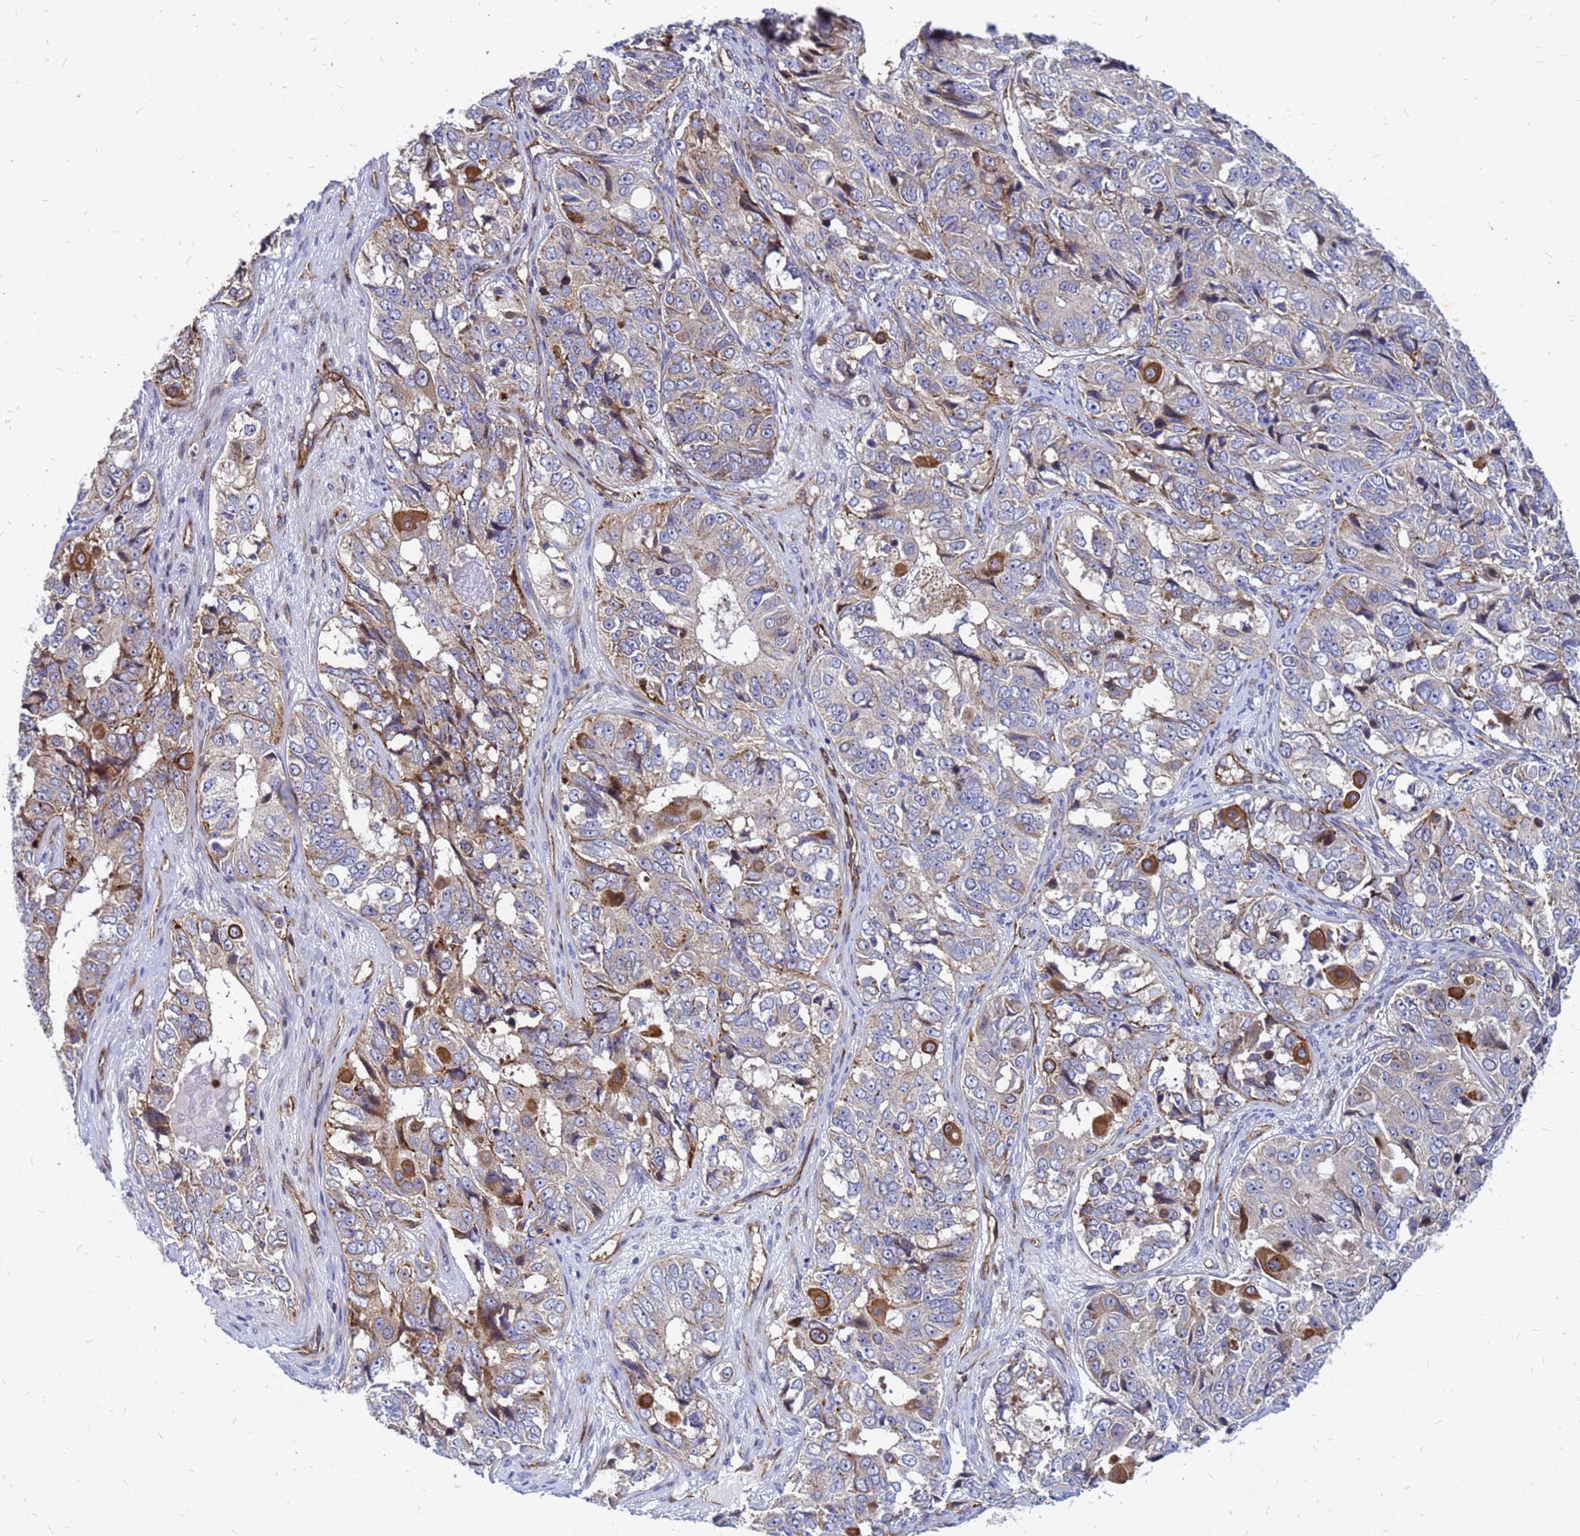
{"staining": {"intensity": "weak", "quantity": "<25%", "location": "cytoplasmic/membranous"}, "tissue": "ovarian cancer", "cell_type": "Tumor cells", "image_type": "cancer", "snomed": [{"axis": "morphology", "description": "Carcinoma, endometroid"}, {"axis": "topography", "description": "Ovary"}], "caption": "DAB immunohistochemical staining of ovarian endometroid carcinoma shows no significant staining in tumor cells. (DAB (3,3'-diaminobenzidine) IHC visualized using brightfield microscopy, high magnification).", "gene": "NOSTRIN", "patient": {"sex": "female", "age": 51}}